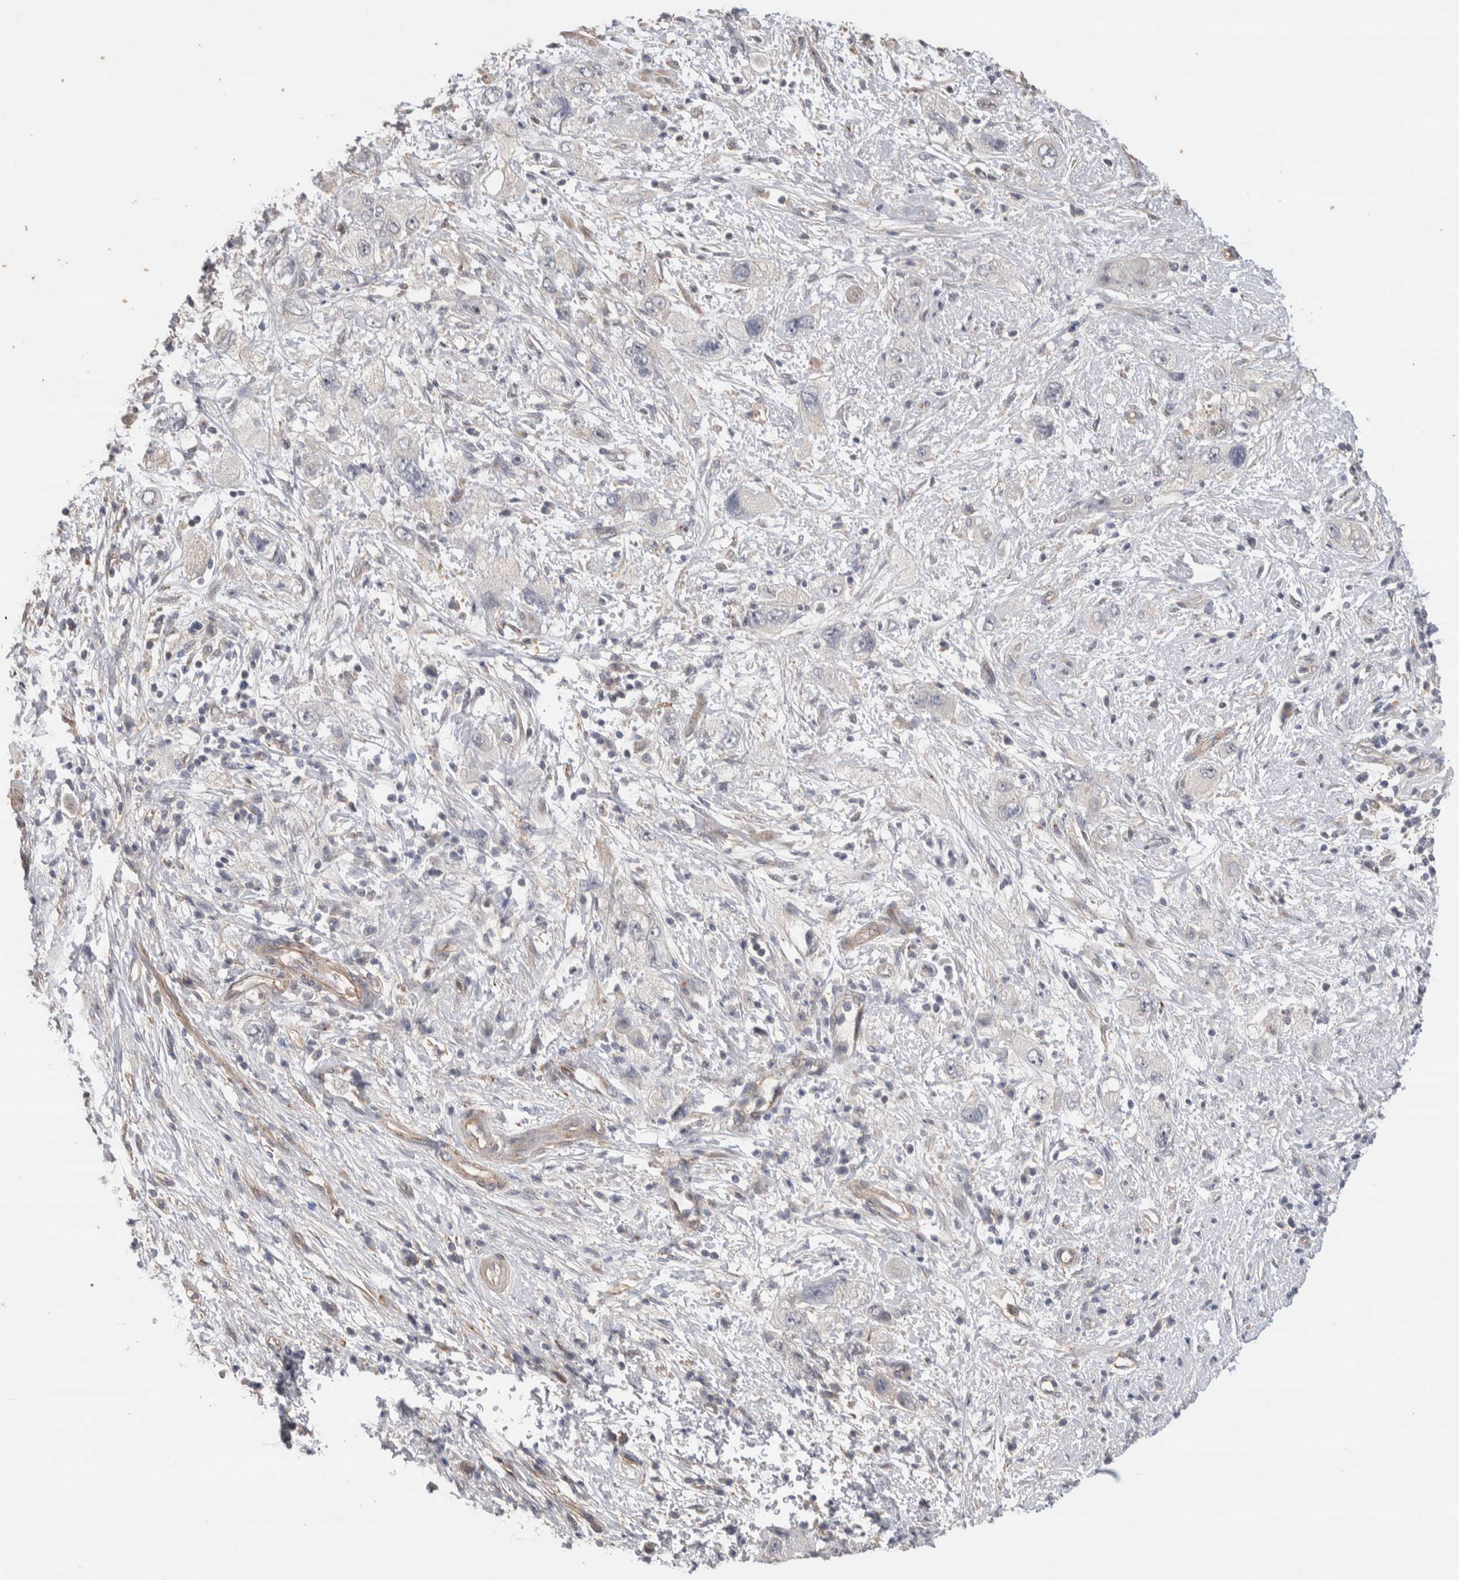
{"staining": {"intensity": "negative", "quantity": "none", "location": "none"}, "tissue": "pancreatic cancer", "cell_type": "Tumor cells", "image_type": "cancer", "snomed": [{"axis": "morphology", "description": "Adenocarcinoma, NOS"}, {"axis": "topography", "description": "Pancreas"}], "caption": "Immunohistochemistry micrograph of neoplastic tissue: pancreatic cancer stained with DAB displays no significant protein positivity in tumor cells. (DAB immunohistochemistry, high magnification).", "gene": "GCNA", "patient": {"sex": "female", "age": 73}}